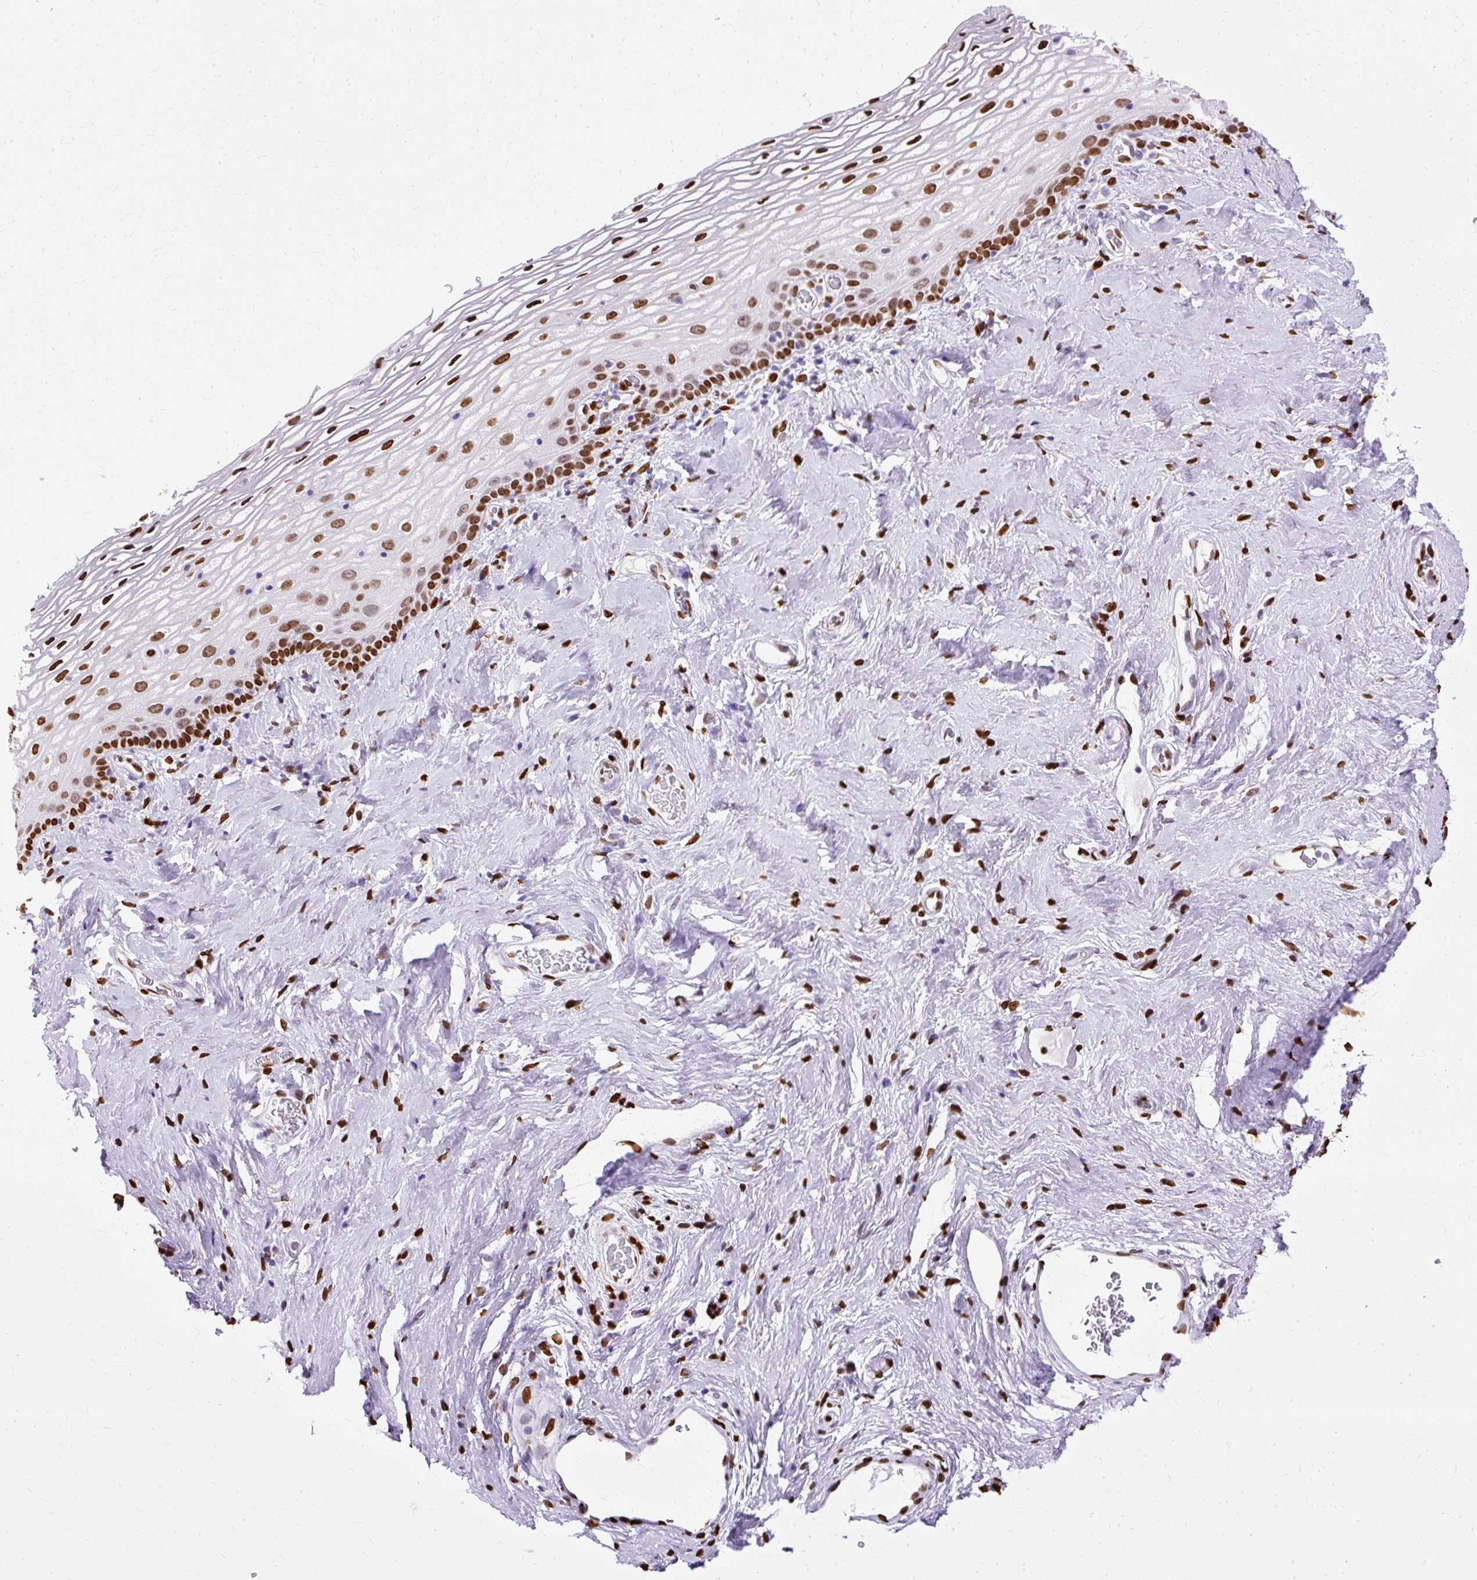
{"staining": {"intensity": "strong", "quantity": ">75%", "location": "nuclear"}, "tissue": "vagina", "cell_type": "Squamous epithelial cells", "image_type": "normal", "snomed": [{"axis": "morphology", "description": "Normal tissue, NOS"}, {"axis": "morphology", "description": "Adenocarcinoma, NOS"}, {"axis": "topography", "description": "Rectum"}, {"axis": "topography", "description": "Vagina"}, {"axis": "topography", "description": "Peripheral nerve tissue"}], "caption": "Immunohistochemistry (IHC) (DAB) staining of benign vagina demonstrates strong nuclear protein expression in about >75% of squamous epithelial cells. The staining is performed using DAB brown chromogen to label protein expression. The nuclei are counter-stained blue using hematoxylin.", "gene": "TMEM184C", "patient": {"sex": "female", "age": 71}}